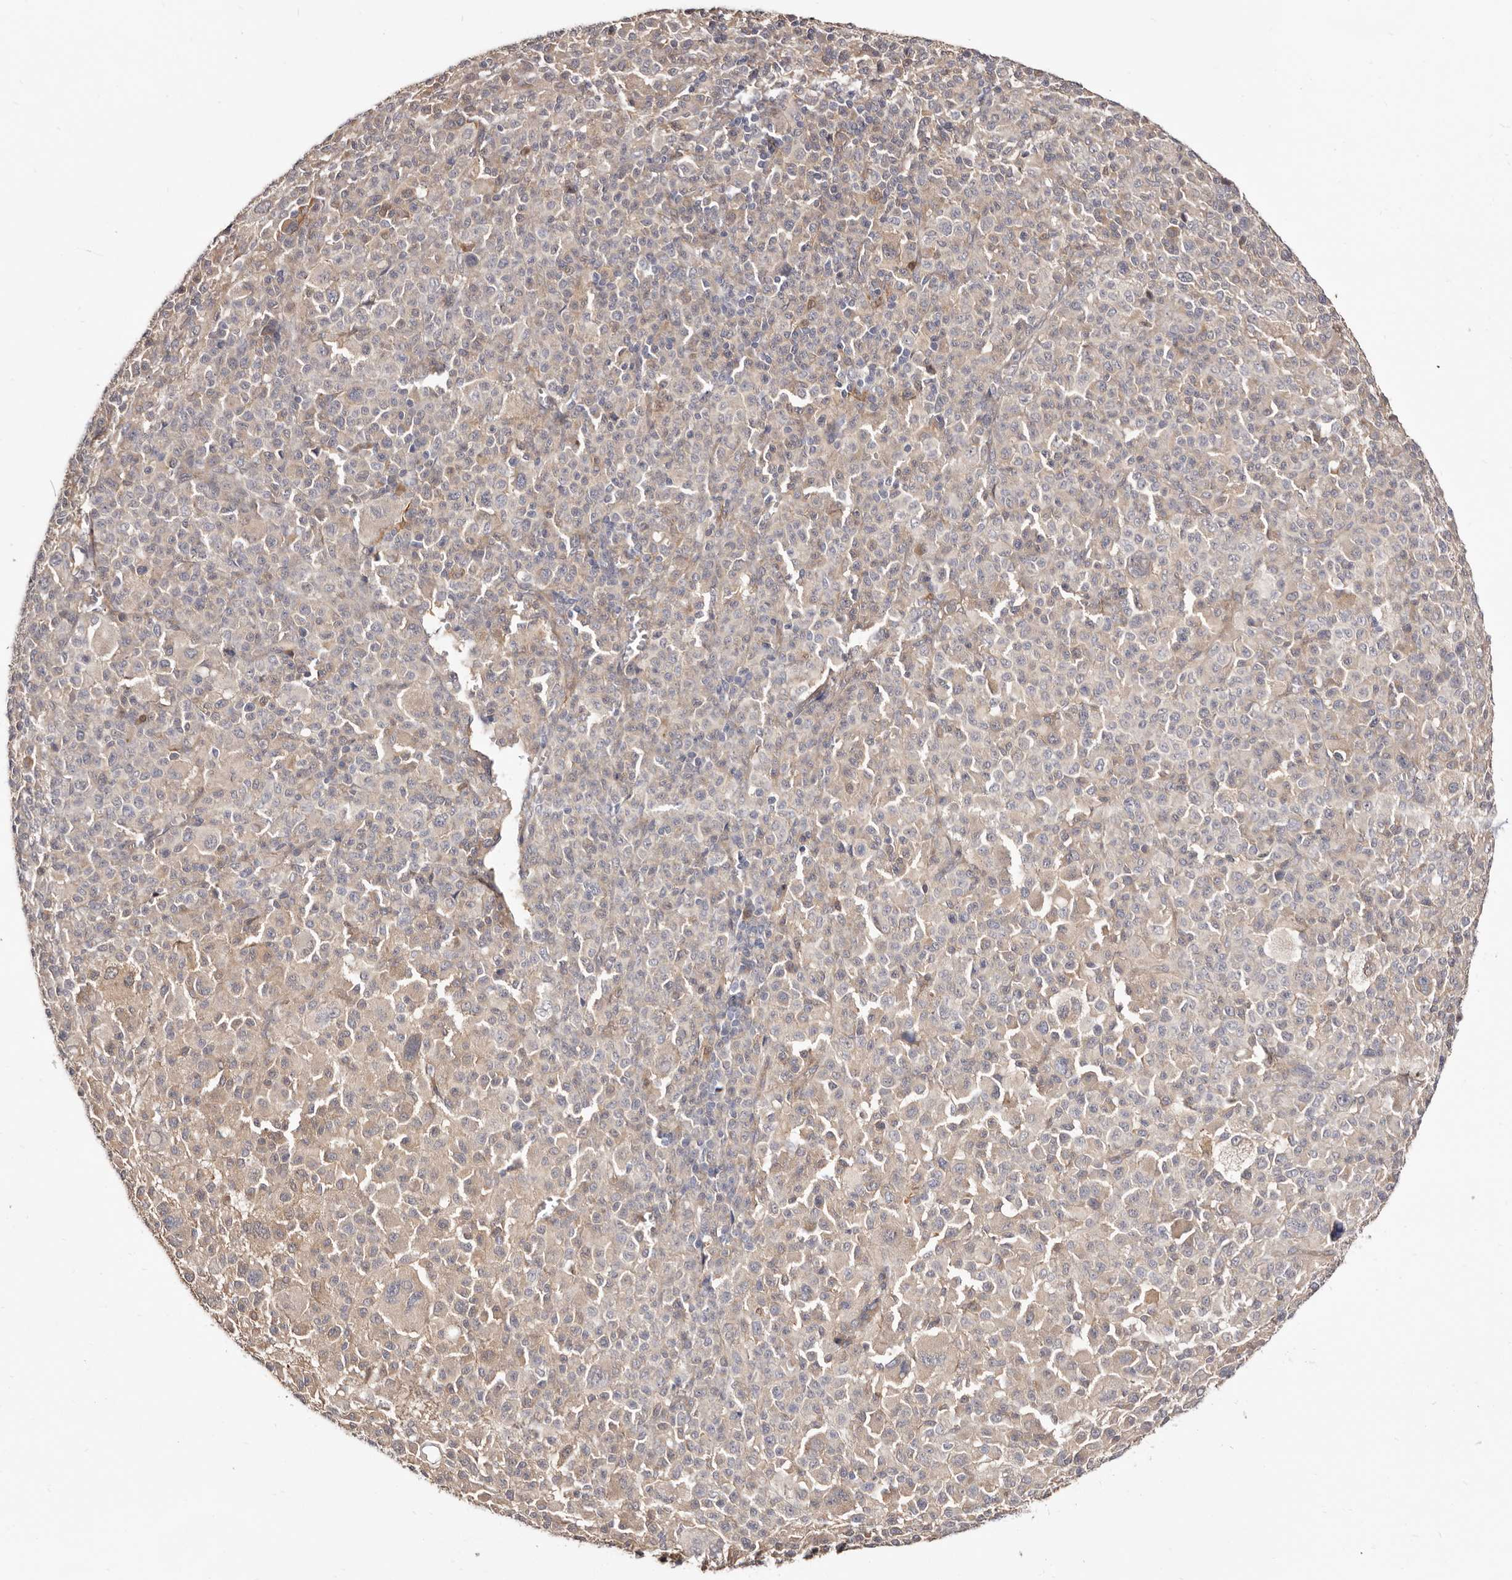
{"staining": {"intensity": "negative", "quantity": "none", "location": "none"}, "tissue": "melanoma", "cell_type": "Tumor cells", "image_type": "cancer", "snomed": [{"axis": "morphology", "description": "Malignant melanoma, Metastatic site"}, {"axis": "topography", "description": "Skin"}], "caption": "Melanoma was stained to show a protein in brown. There is no significant positivity in tumor cells. (DAB immunohistochemistry (IHC), high magnification).", "gene": "GPATCH4", "patient": {"sex": "female", "age": 74}}